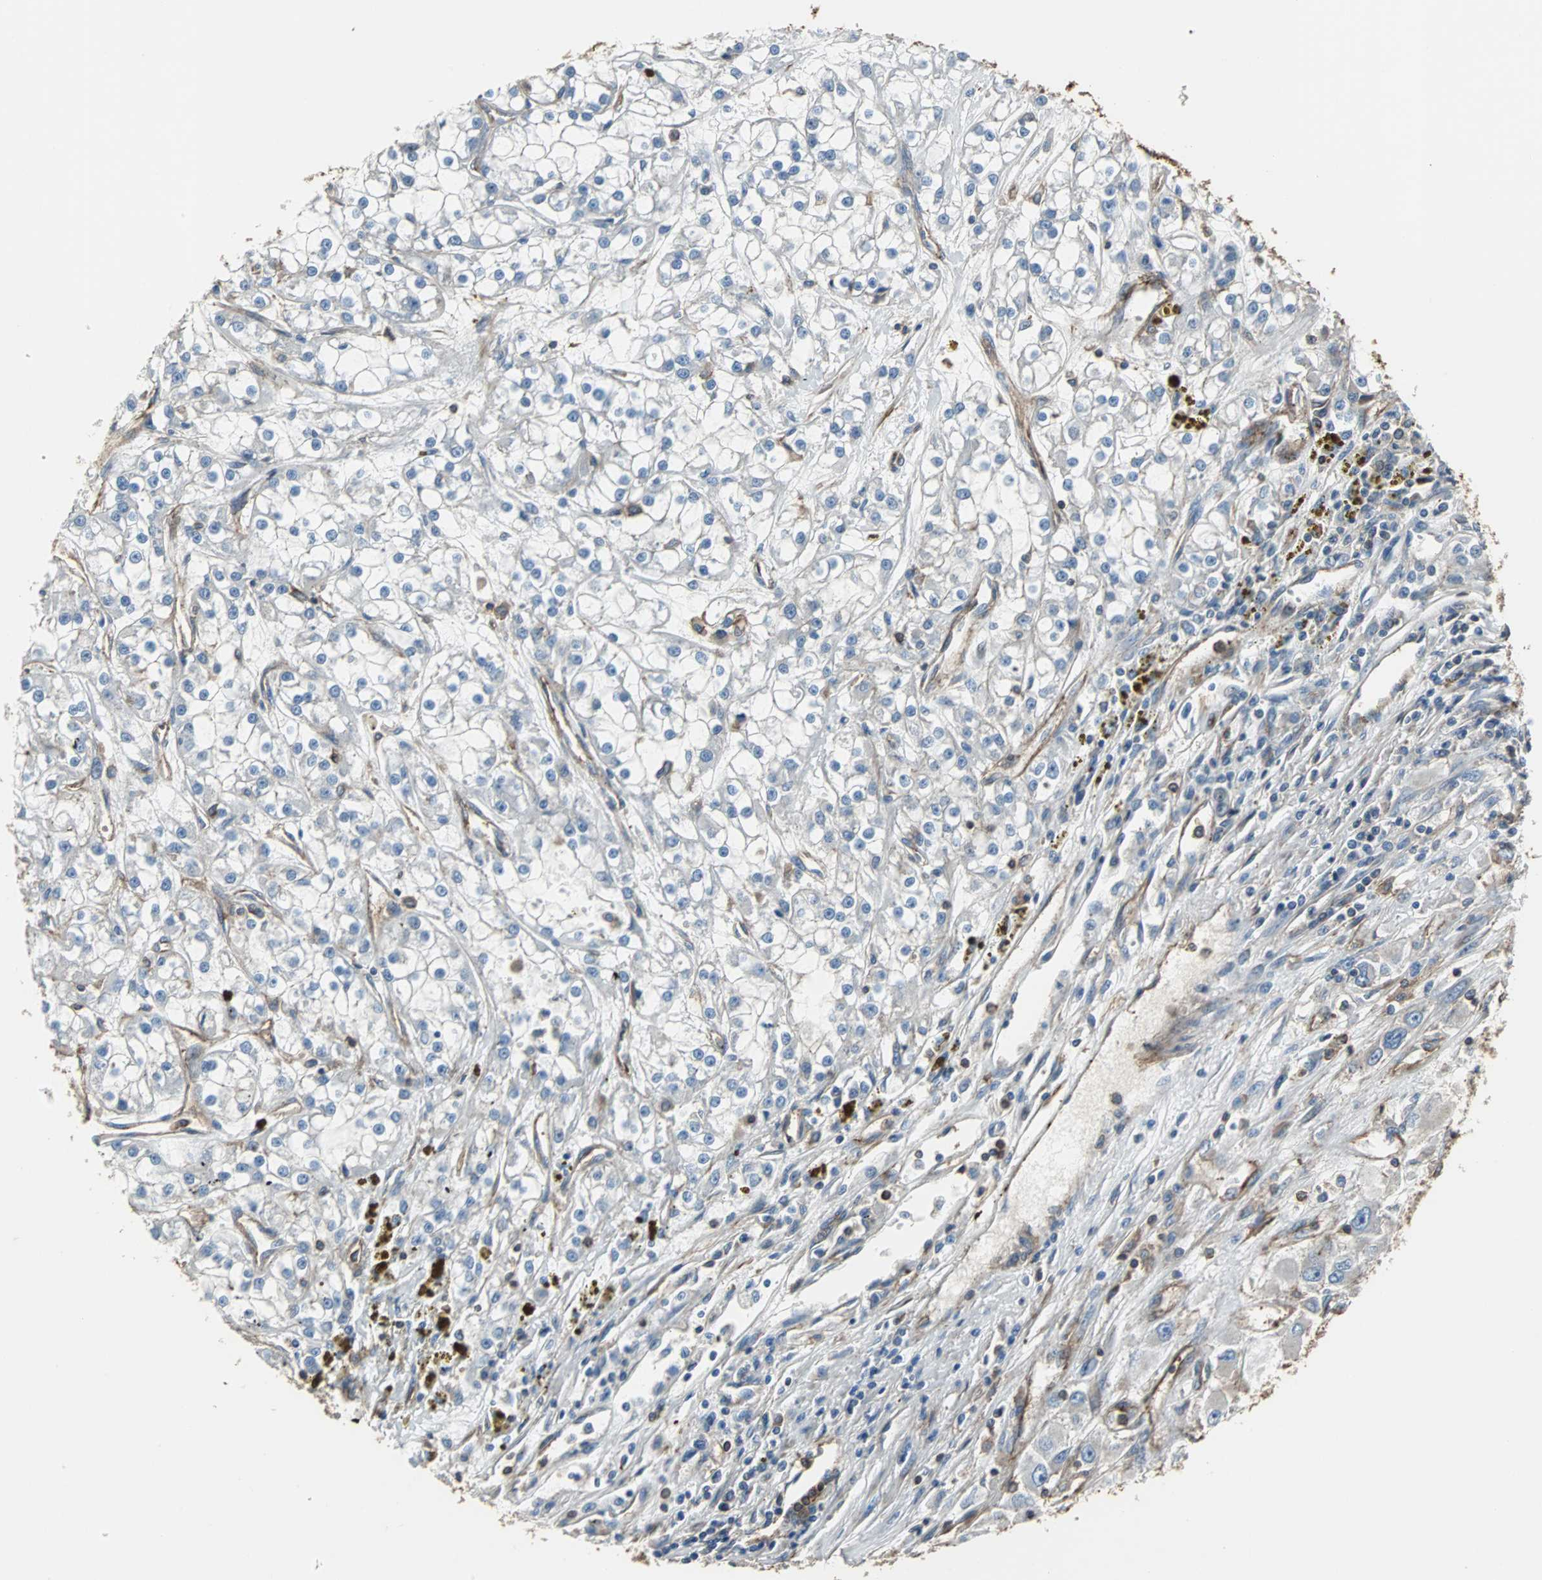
{"staining": {"intensity": "negative", "quantity": "none", "location": "none"}, "tissue": "renal cancer", "cell_type": "Tumor cells", "image_type": "cancer", "snomed": [{"axis": "morphology", "description": "Adenocarcinoma, NOS"}, {"axis": "topography", "description": "Kidney"}], "caption": "Immunohistochemistry photomicrograph of neoplastic tissue: renal adenocarcinoma stained with DAB demonstrates no significant protein staining in tumor cells.", "gene": "ACTN1", "patient": {"sex": "female", "age": 52}}